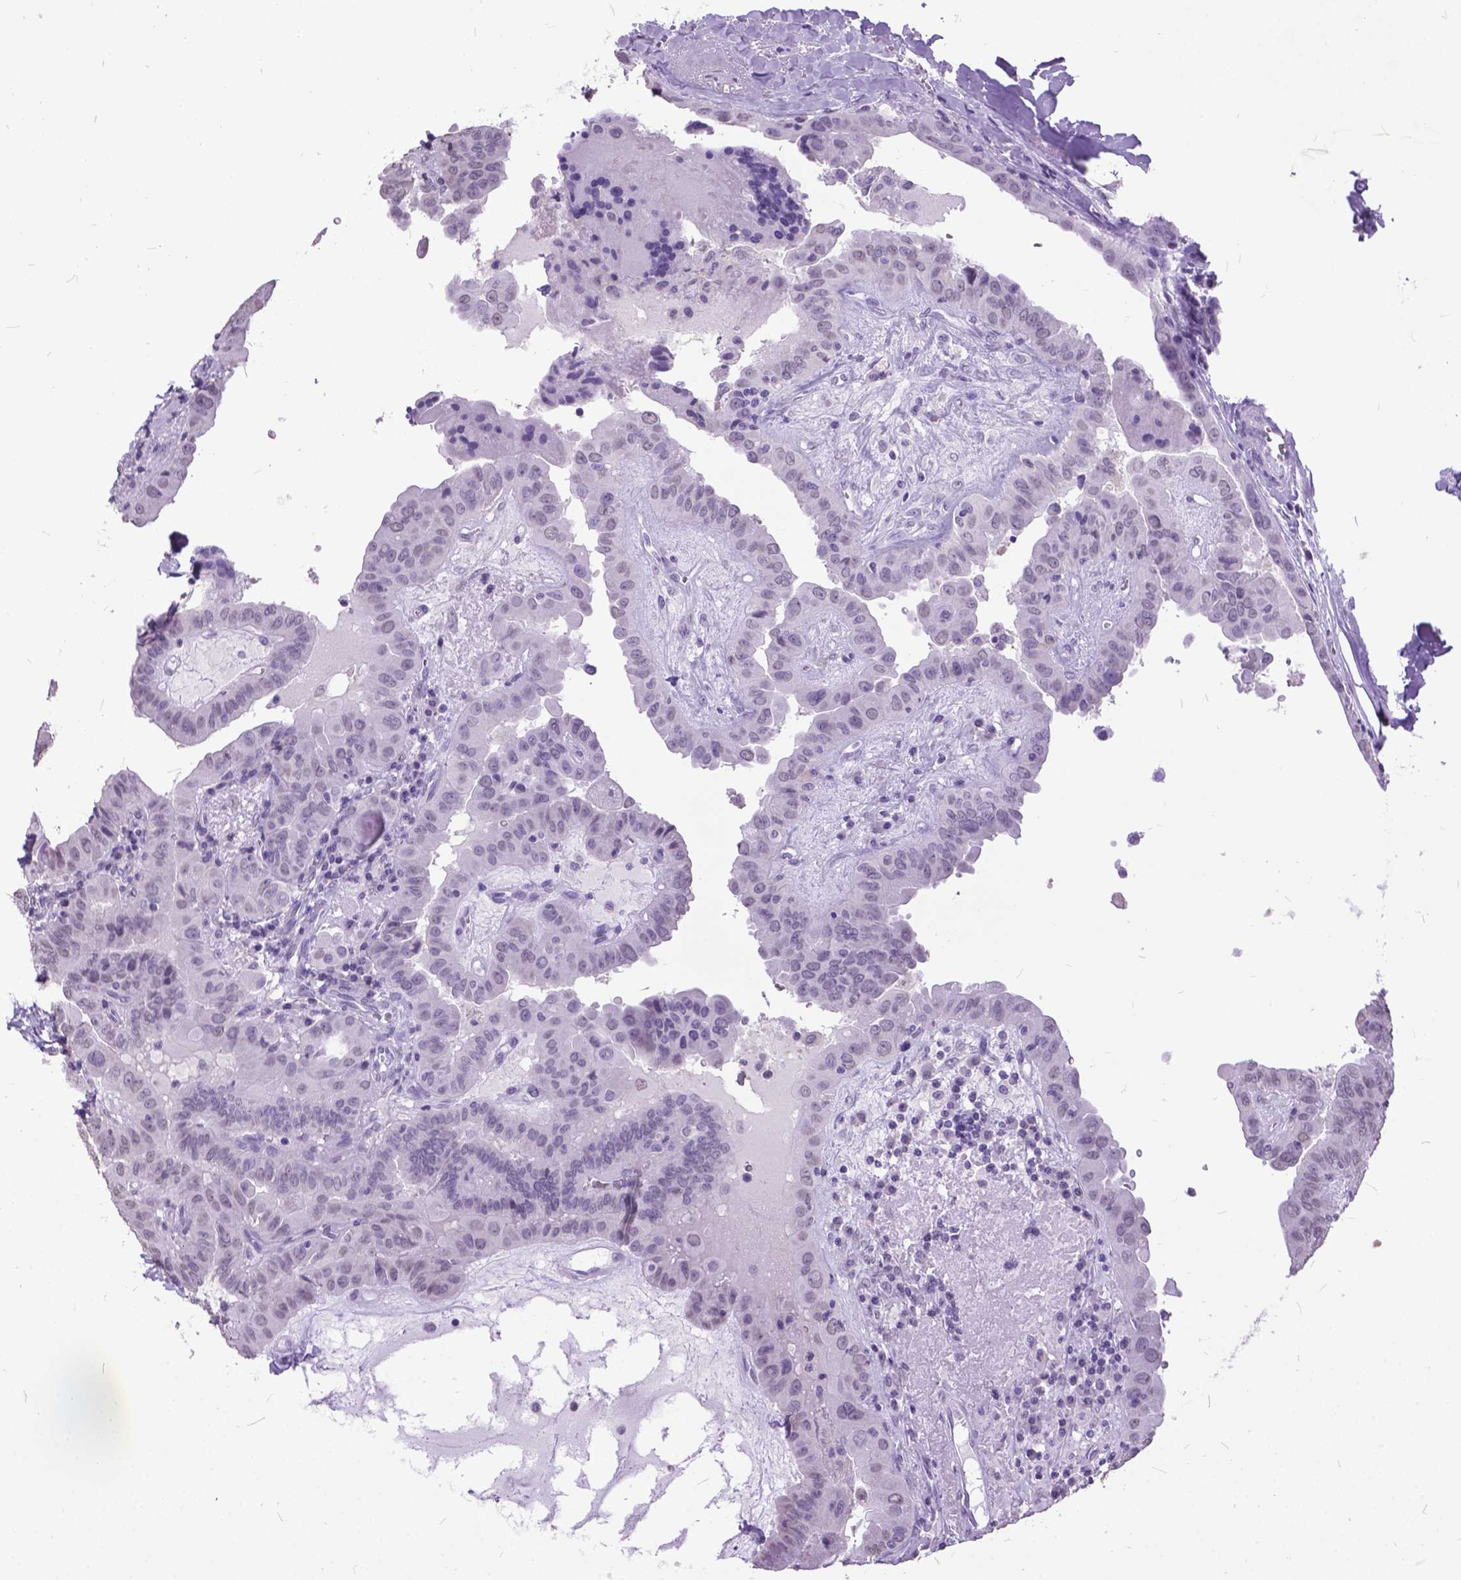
{"staining": {"intensity": "negative", "quantity": "none", "location": "none"}, "tissue": "thyroid cancer", "cell_type": "Tumor cells", "image_type": "cancer", "snomed": [{"axis": "morphology", "description": "Papillary adenocarcinoma, NOS"}, {"axis": "topography", "description": "Thyroid gland"}], "caption": "Tumor cells are negative for protein expression in human thyroid cancer.", "gene": "MARCHF10", "patient": {"sex": "female", "age": 37}}